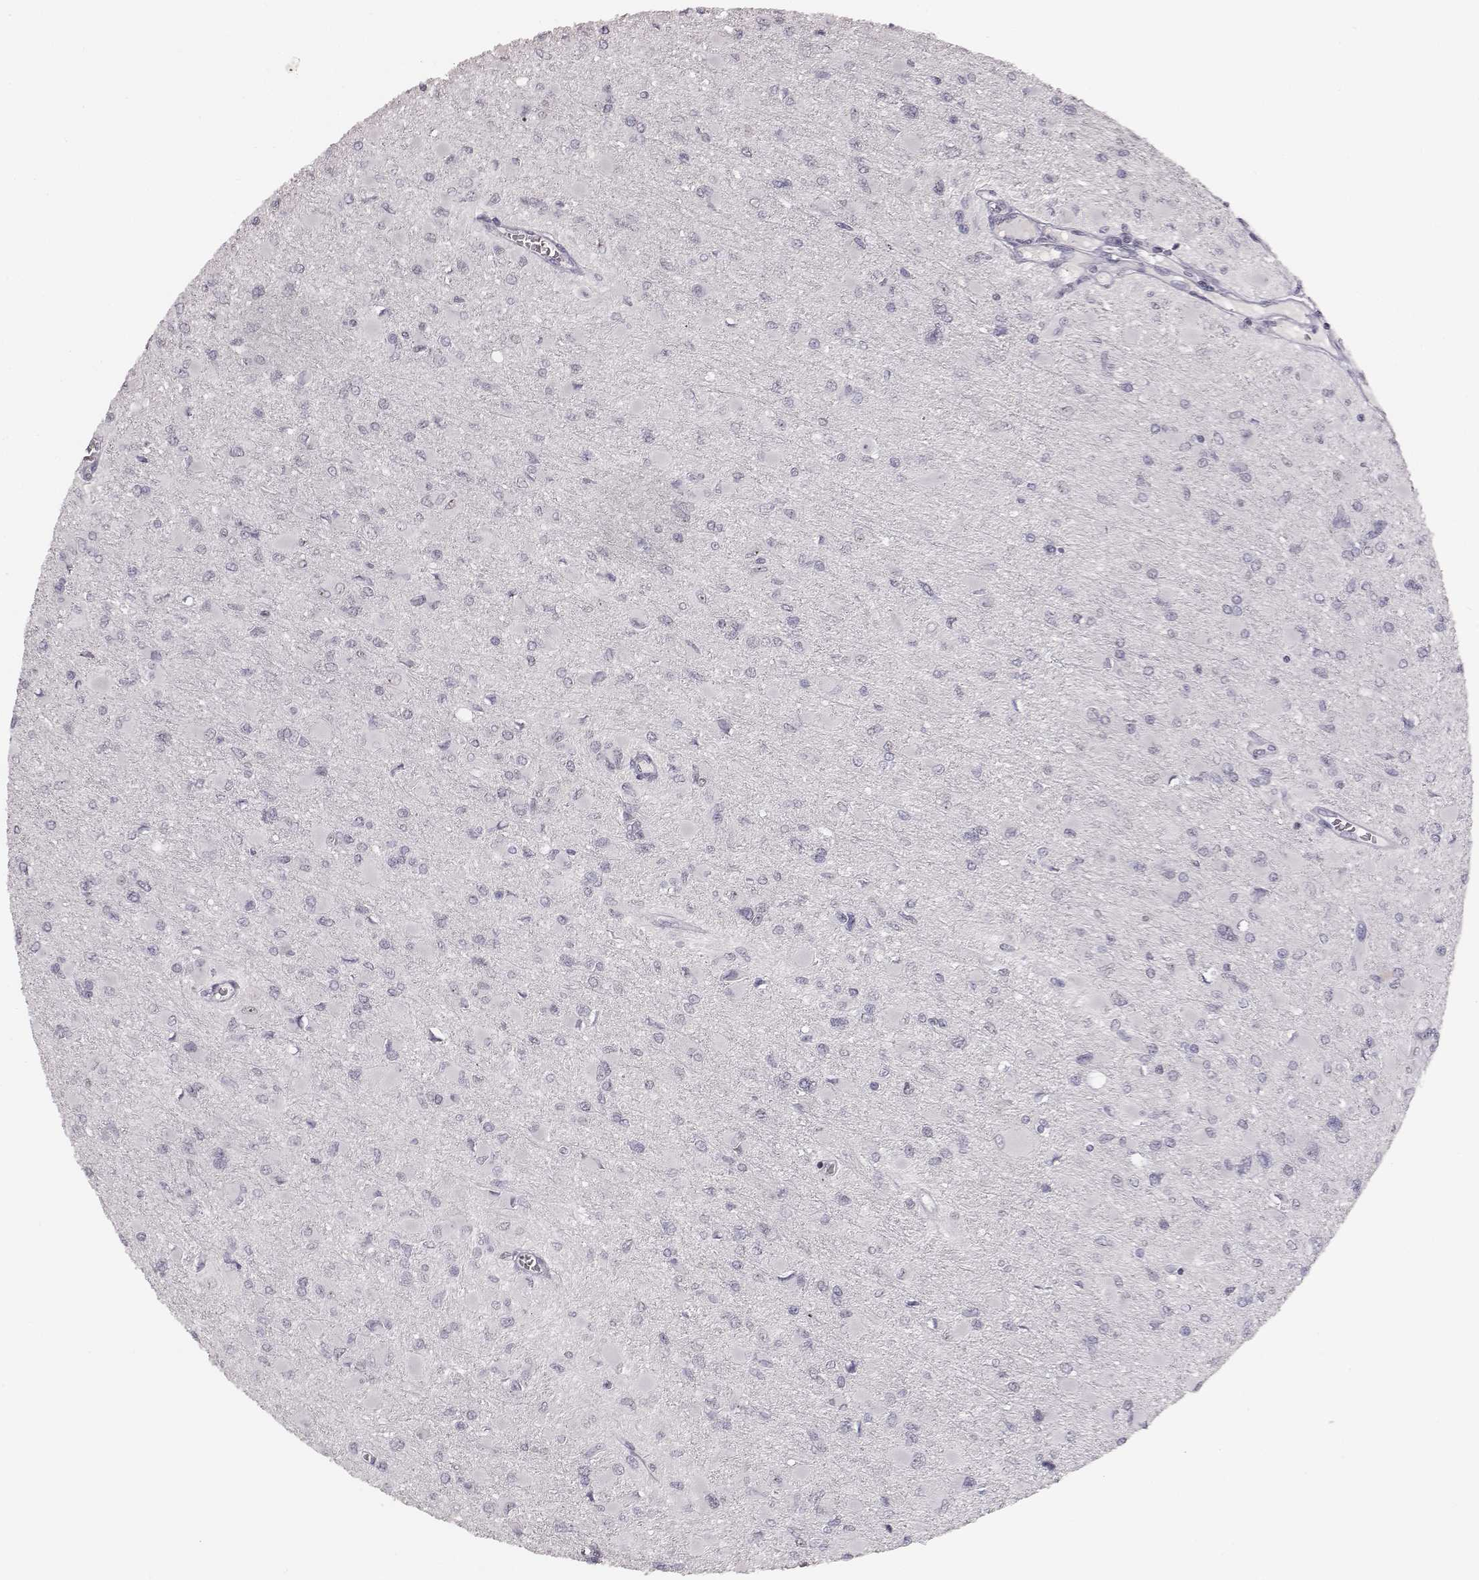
{"staining": {"intensity": "negative", "quantity": "none", "location": "none"}, "tissue": "glioma", "cell_type": "Tumor cells", "image_type": "cancer", "snomed": [{"axis": "morphology", "description": "Glioma, malignant, High grade"}, {"axis": "topography", "description": "Cerebral cortex"}], "caption": "Tumor cells show no significant expression in glioma.", "gene": "NIFK", "patient": {"sex": "female", "age": 36}}